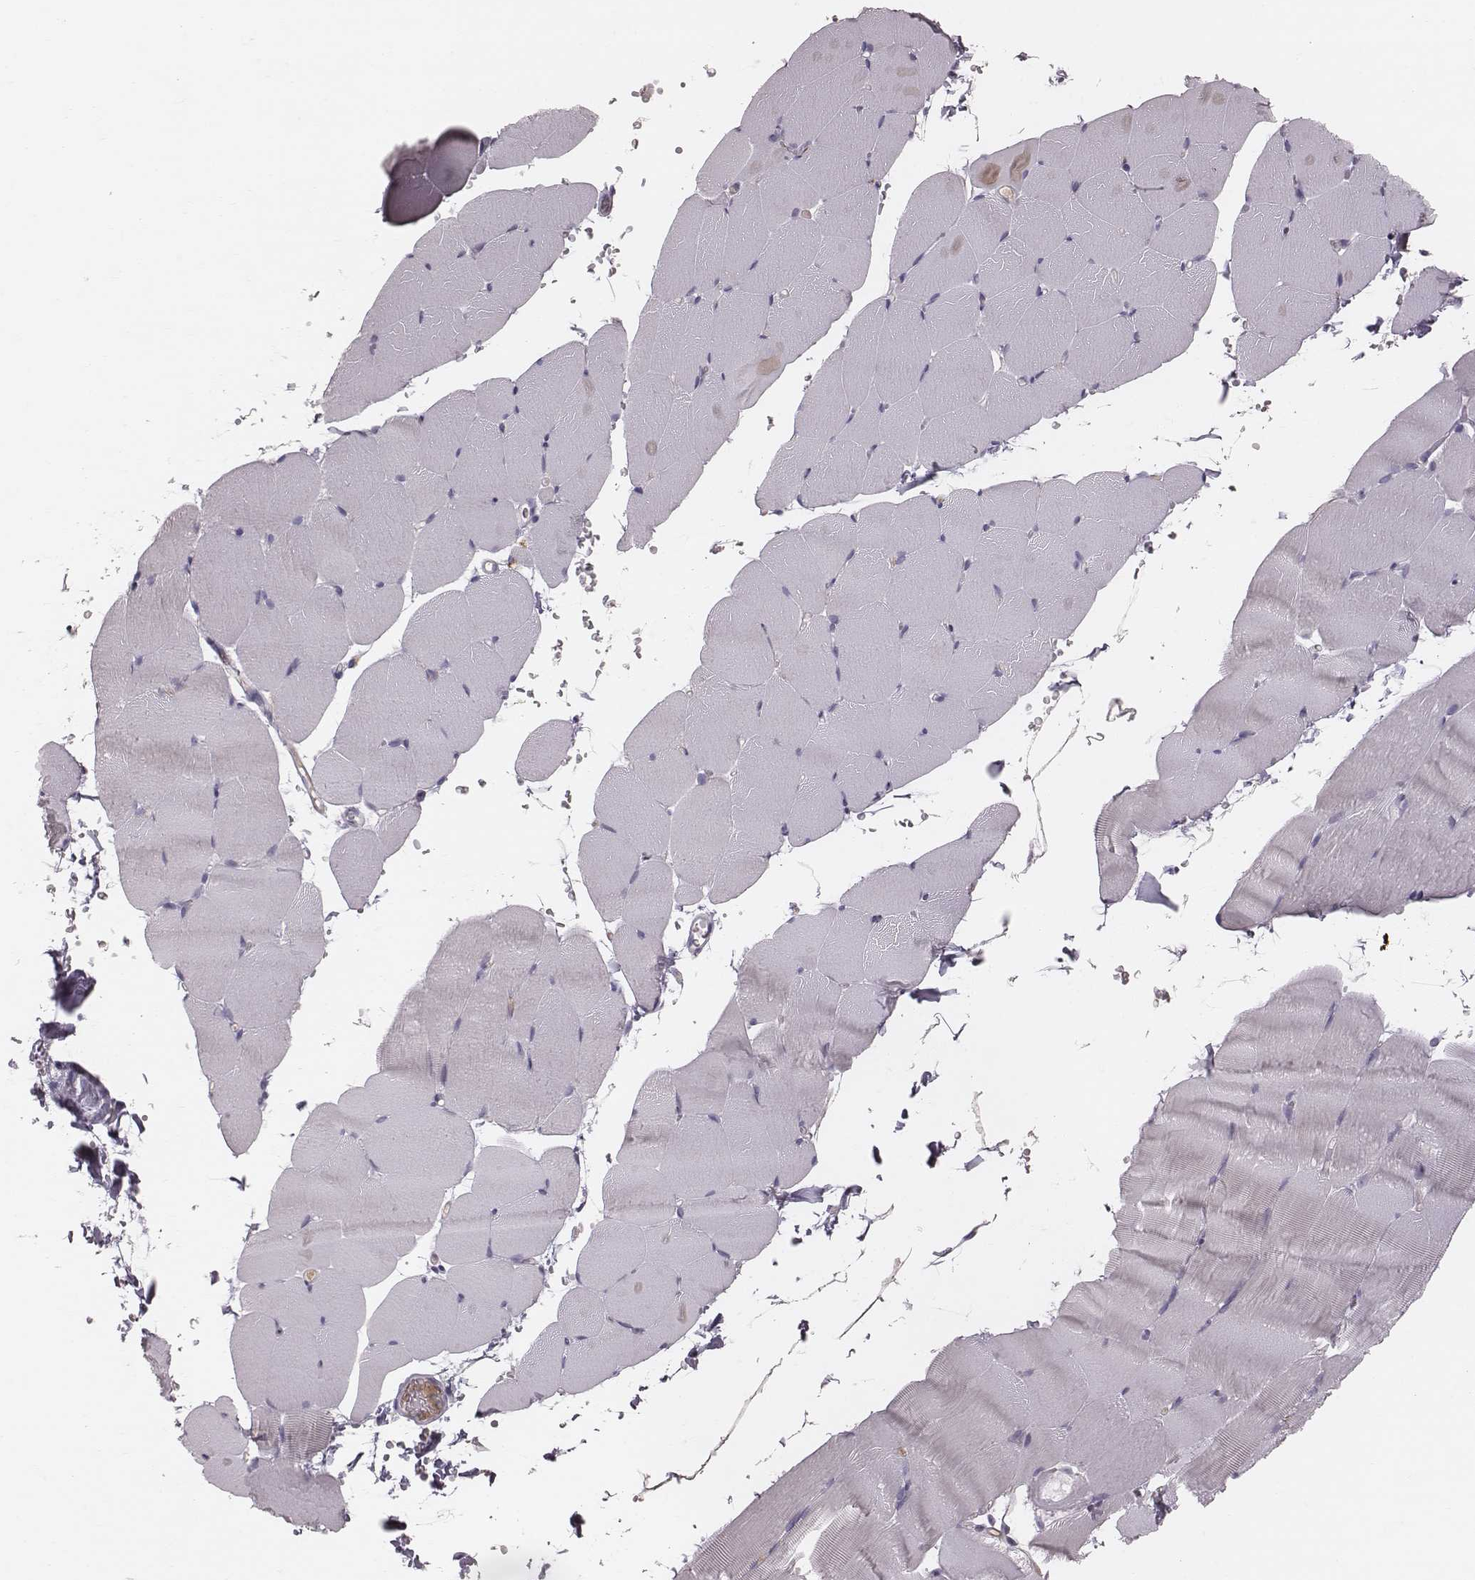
{"staining": {"intensity": "negative", "quantity": "none", "location": "none"}, "tissue": "skeletal muscle", "cell_type": "Myocytes", "image_type": "normal", "snomed": [{"axis": "morphology", "description": "Normal tissue, NOS"}, {"axis": "topography", "description": "Skeletal muscle"}], "caption": "High power microscopy micrograph of an immunohistochemistry photomicrograph of unremarkable skeletal muscle, revealing no significant positivity in myocytes.", "gene": "CFTR", "patient": {"sex": "female", "age": 37}}